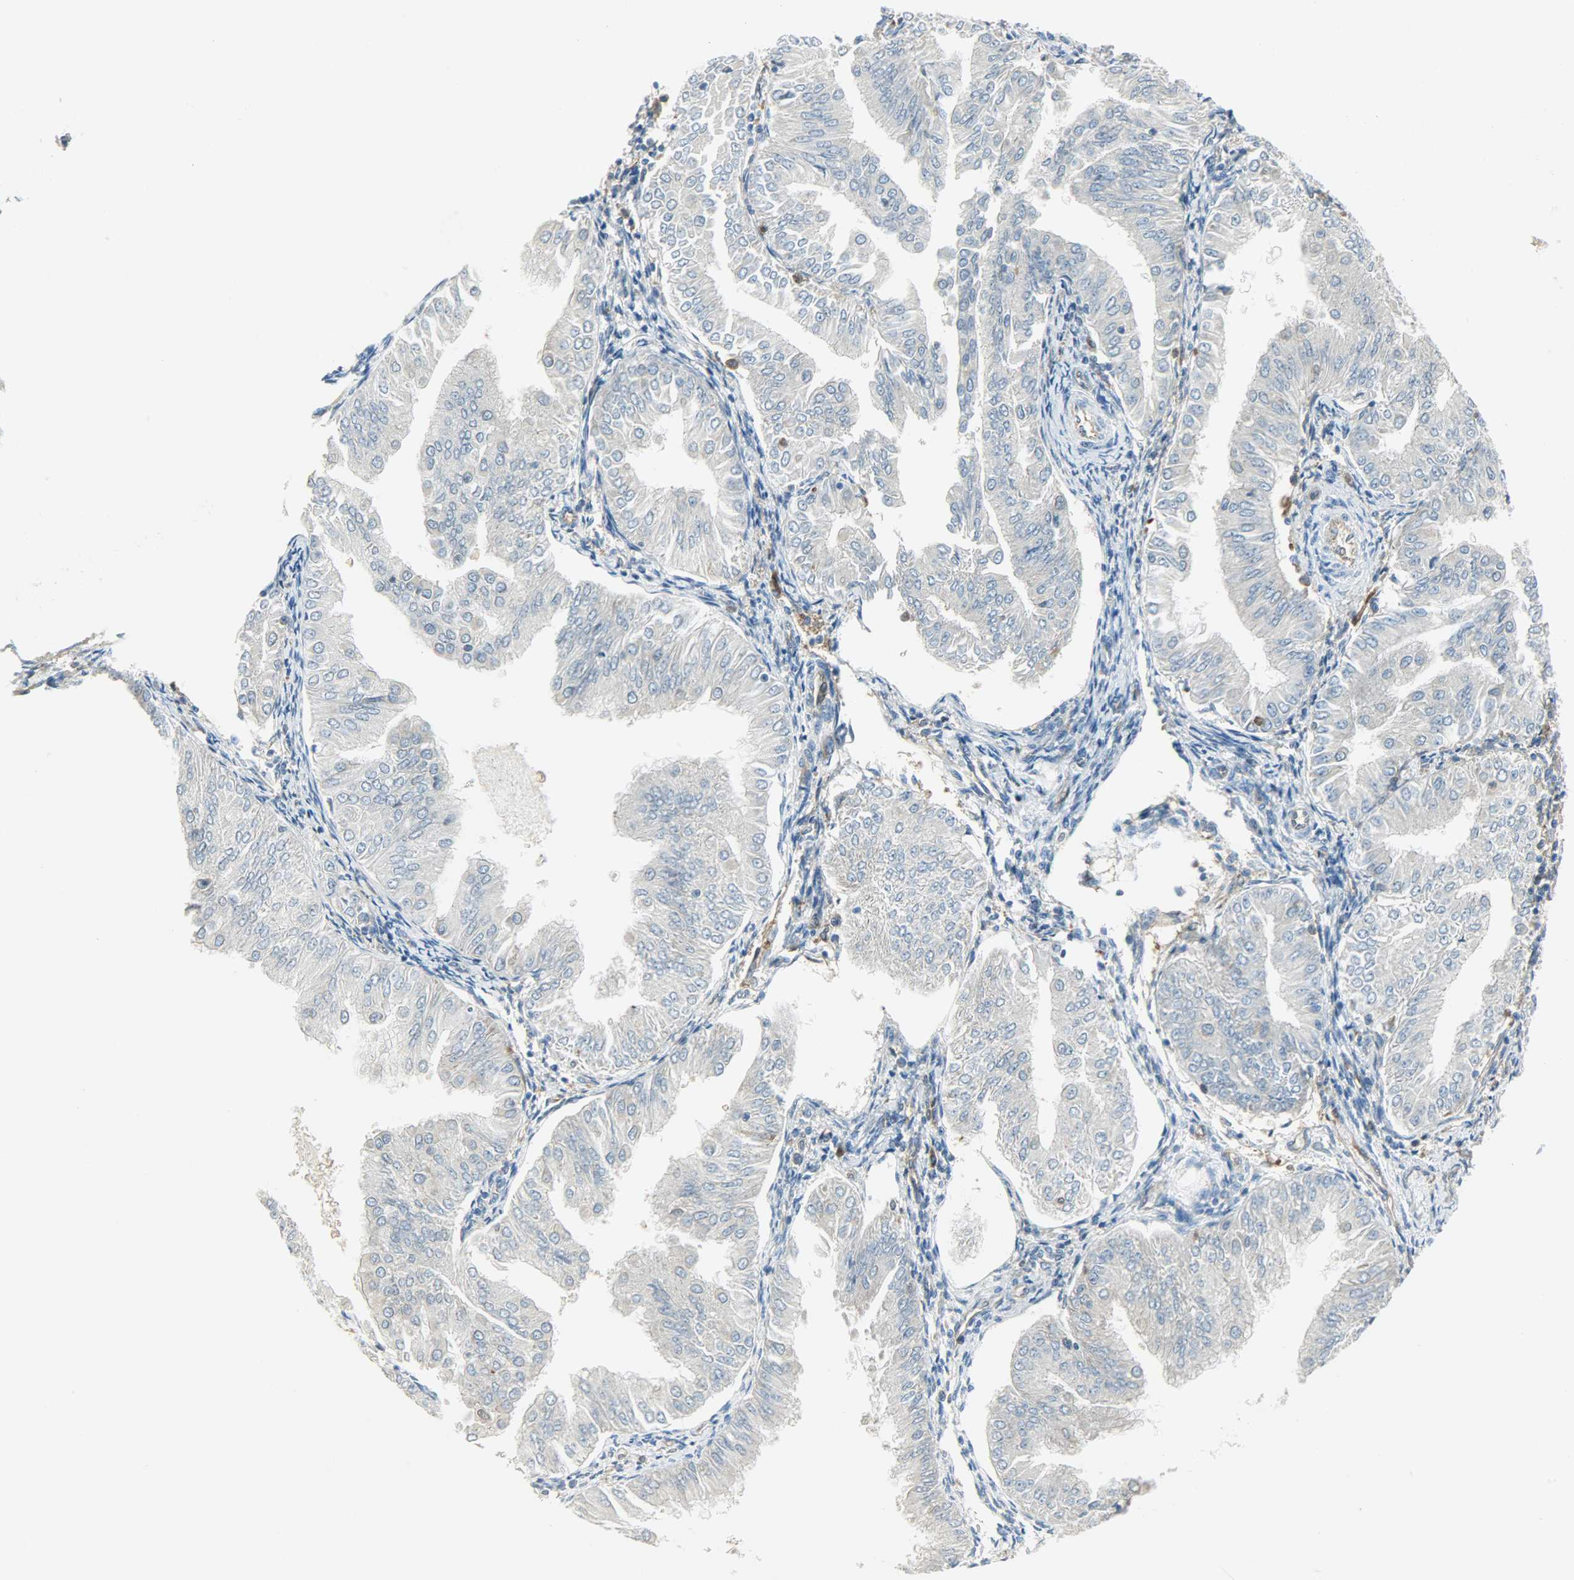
{"staining": {"intensity": "negative", "quantity": "none", "location": "none"}, "tissue": "endometrial cancer", "cell_type": "Tumor cells", "image_type": "cancer", "snomed": [{"axis": "morphology", "description": "Adenocarcinoma, NOS"}, {"axis": "topography", "description": "Endometrium"}], "caption": "Immunohistochemistry (IHC) histopathology image of neoplastic tissue: endometrial adenocarcinoma stained with DAB exhibits no significant protein positivity in tumor cells. Brightfield microscopy of IHC stained with DAB (brown) and hematoxylin (blue), captured at high magnification.", "gene": "WARS1", "patient": {"sex": "female", "age": 53}}